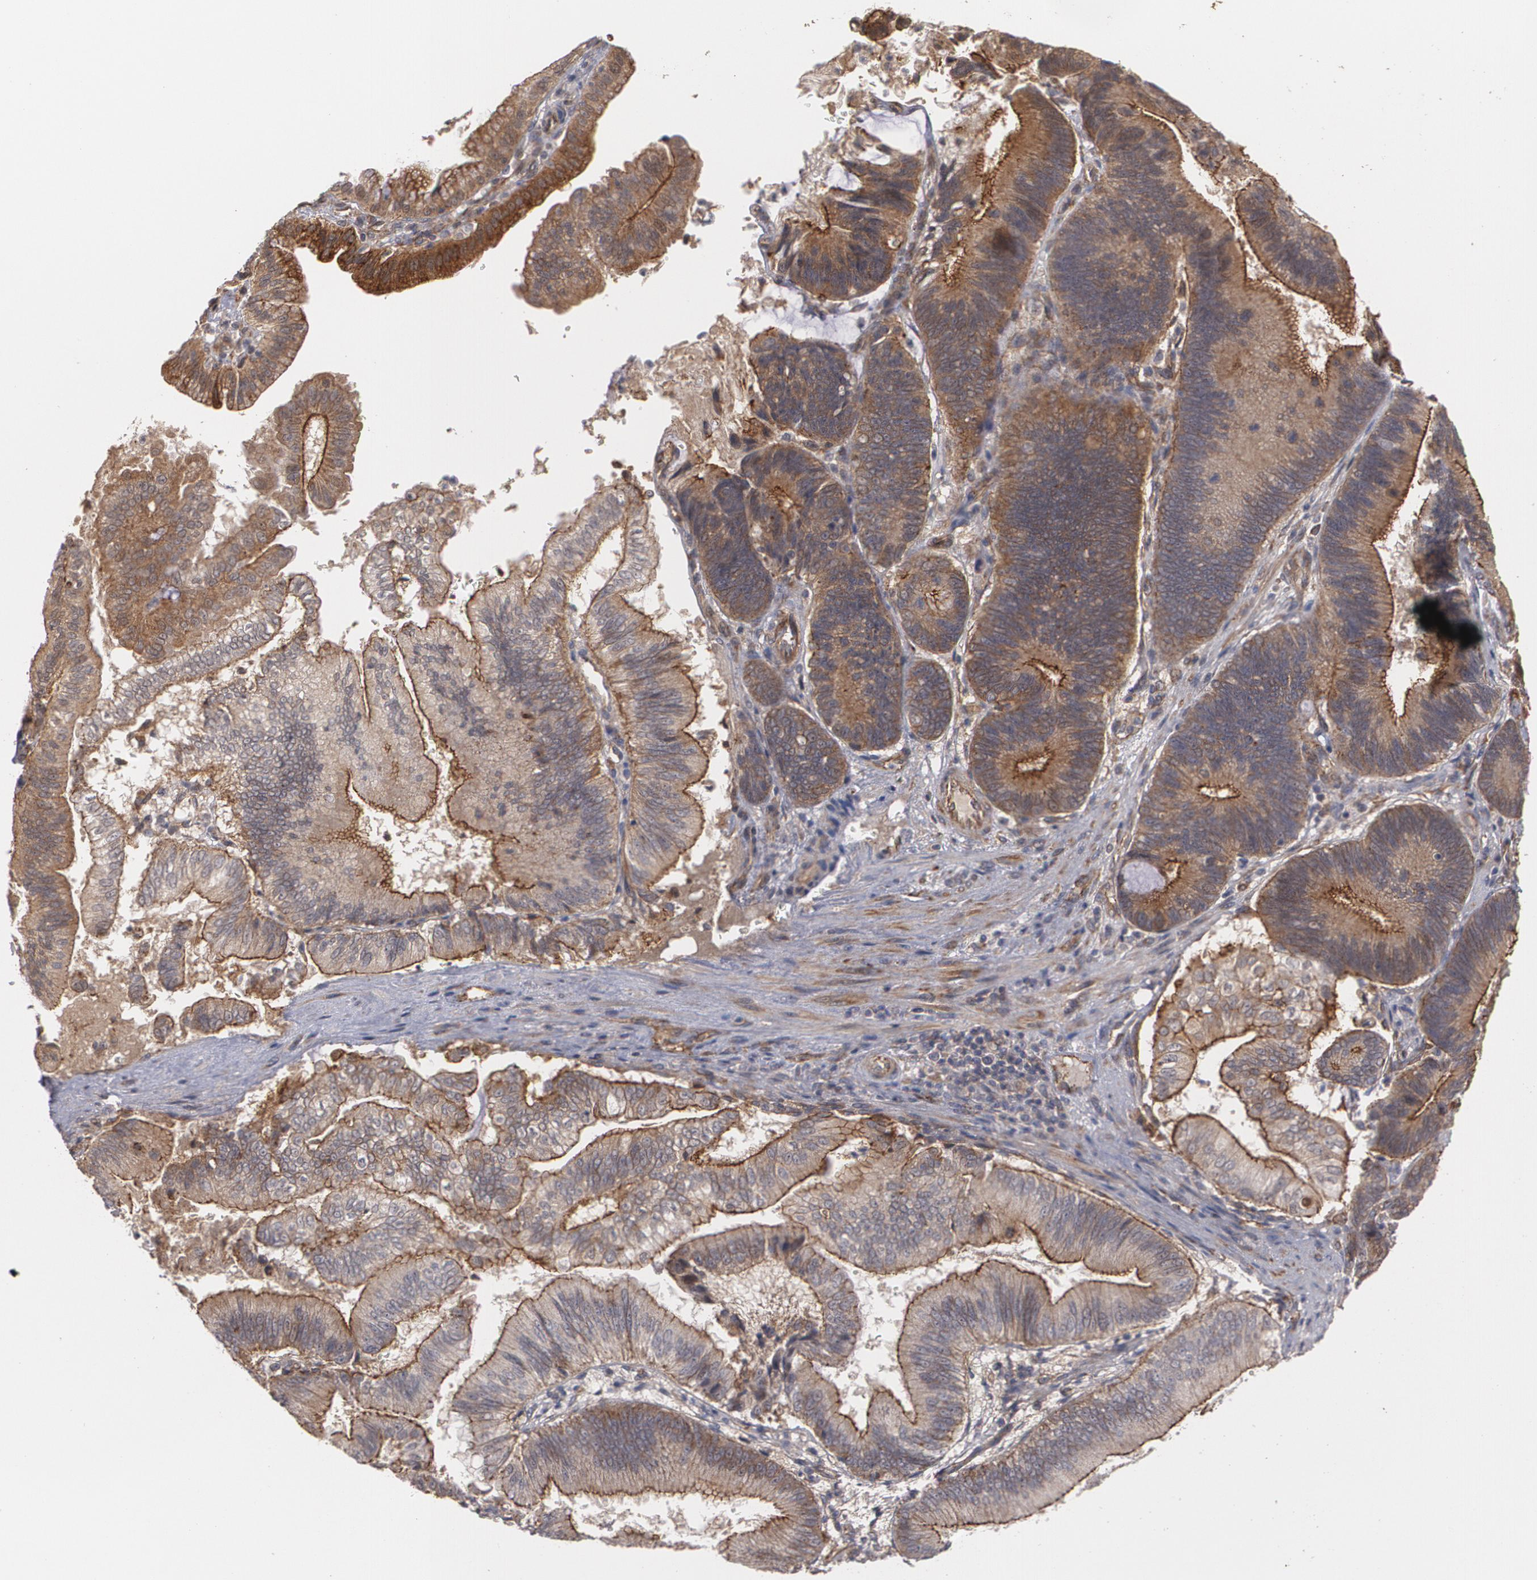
{"staining": {"intensity": "moderate", "quantity": ">75%", "location": "cytoplasmic/membranous"}, "tissue": "pancreatic cancer", "cell_type": "Tumor cells", "image_type": "cancer", "snomed": [{"axis": "morphology", "description": "Adenocarcinoma, NOS"}, {"axis": "topography", "description": "Pancreas"}], "caption": "Tumor cells show medium levels of moderate cytoplasmic/membranous expression in about >75% of cells in human pancreatic adenocarcinoma.", "gene": "TJP1", "patient": {"sex": "male", "age": 82}}